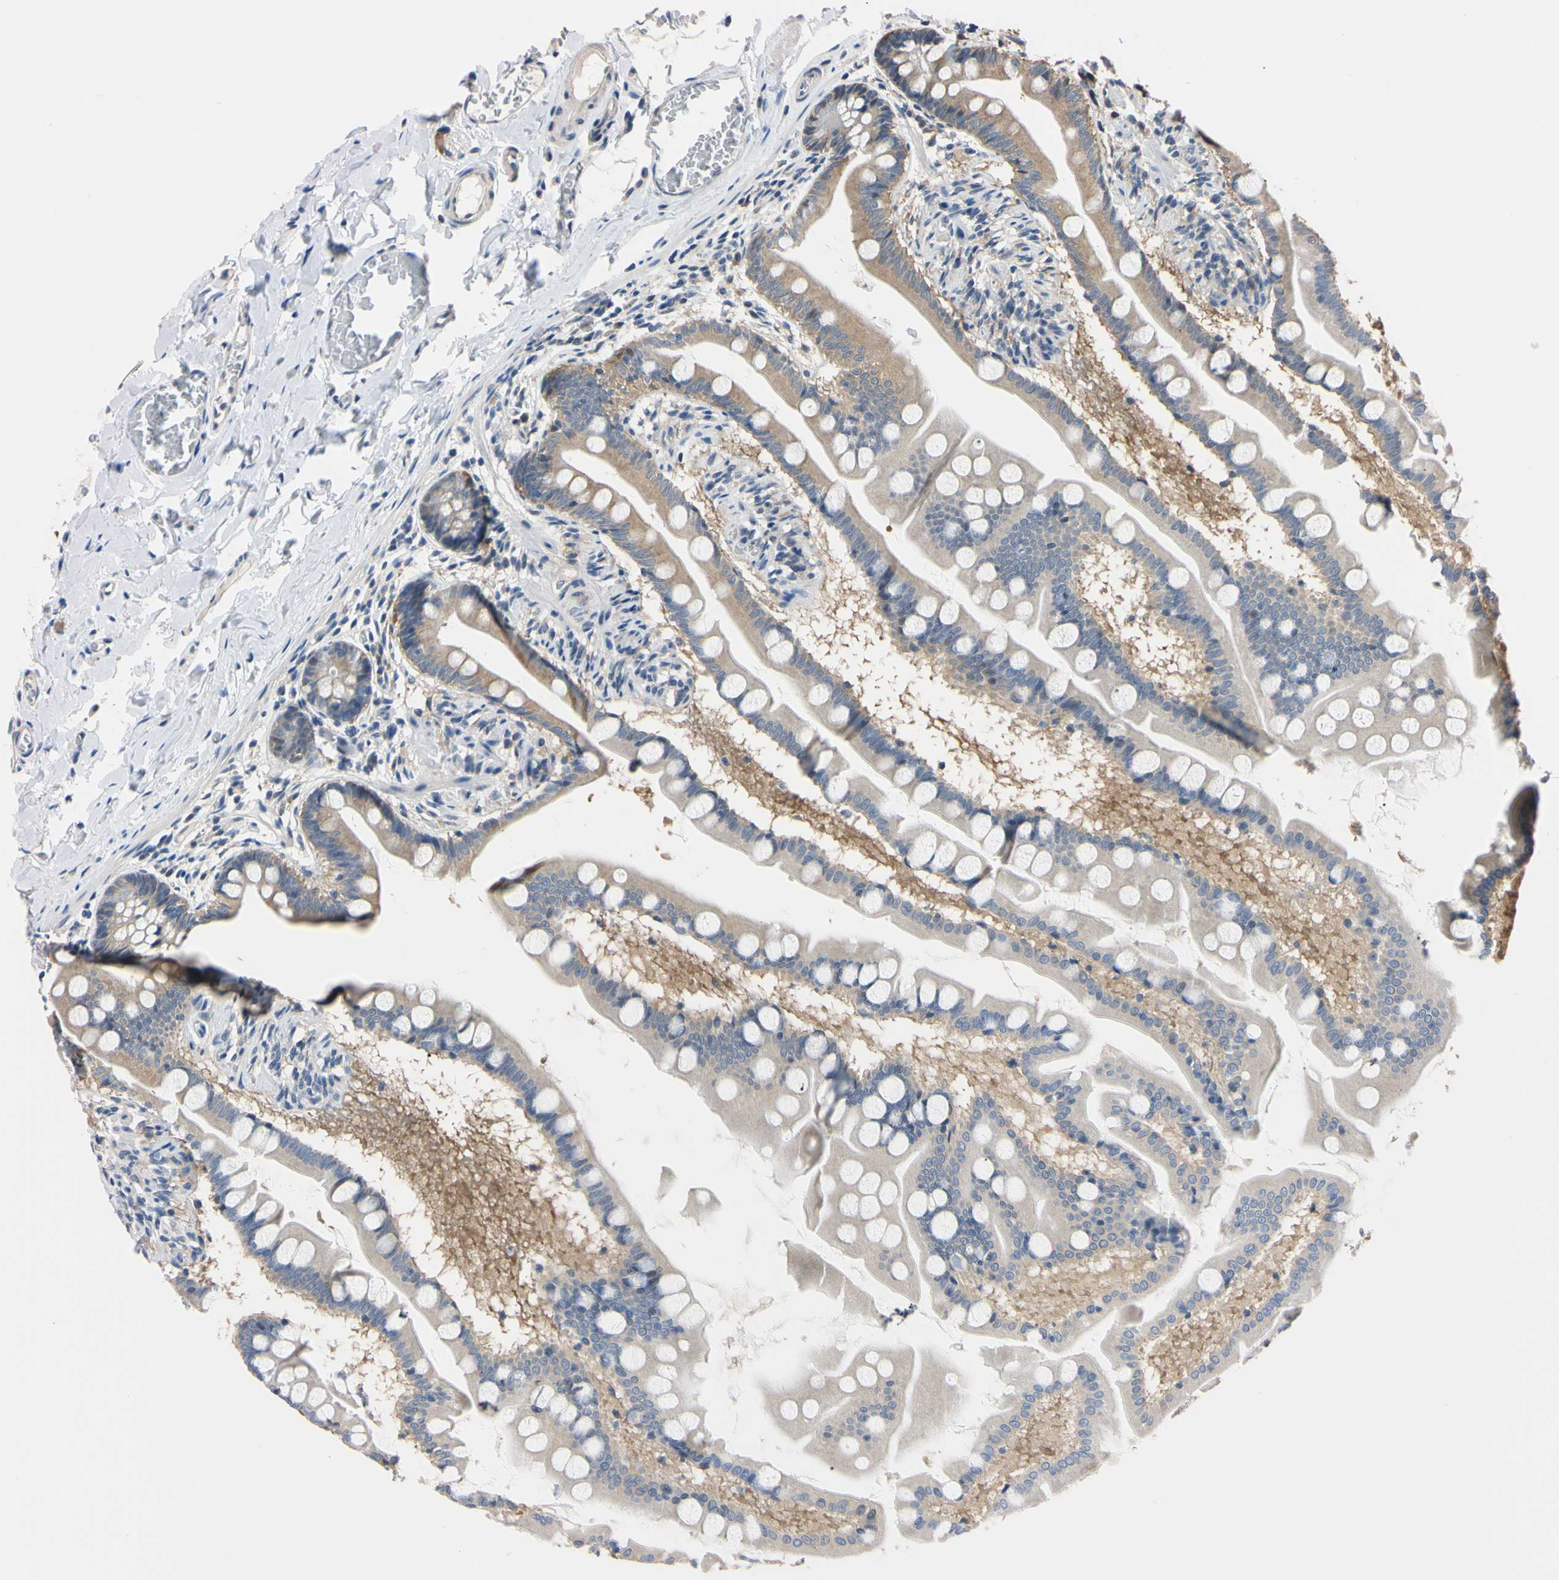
{"staining": {"intensity": "weak", "quantity": ">75%", "location": "cytoplasmic/membranous"}, "tissue": "small intestine", "cell_type": "Glandular cells", "image_type": "normal", "snomed": [{"axis": "morphology", "description": "Normal tissue, NOS"}, {"axis": "topography", "description": "Small intestine"}], "caption": "Small intestine was stained to show a protein in brown. There is low levels of weak cytoplasmic/membranous positivity in approximately >75% of glandular cells.", "gene": "RARS1", "patient": {"sex": "male", "age": 41}}